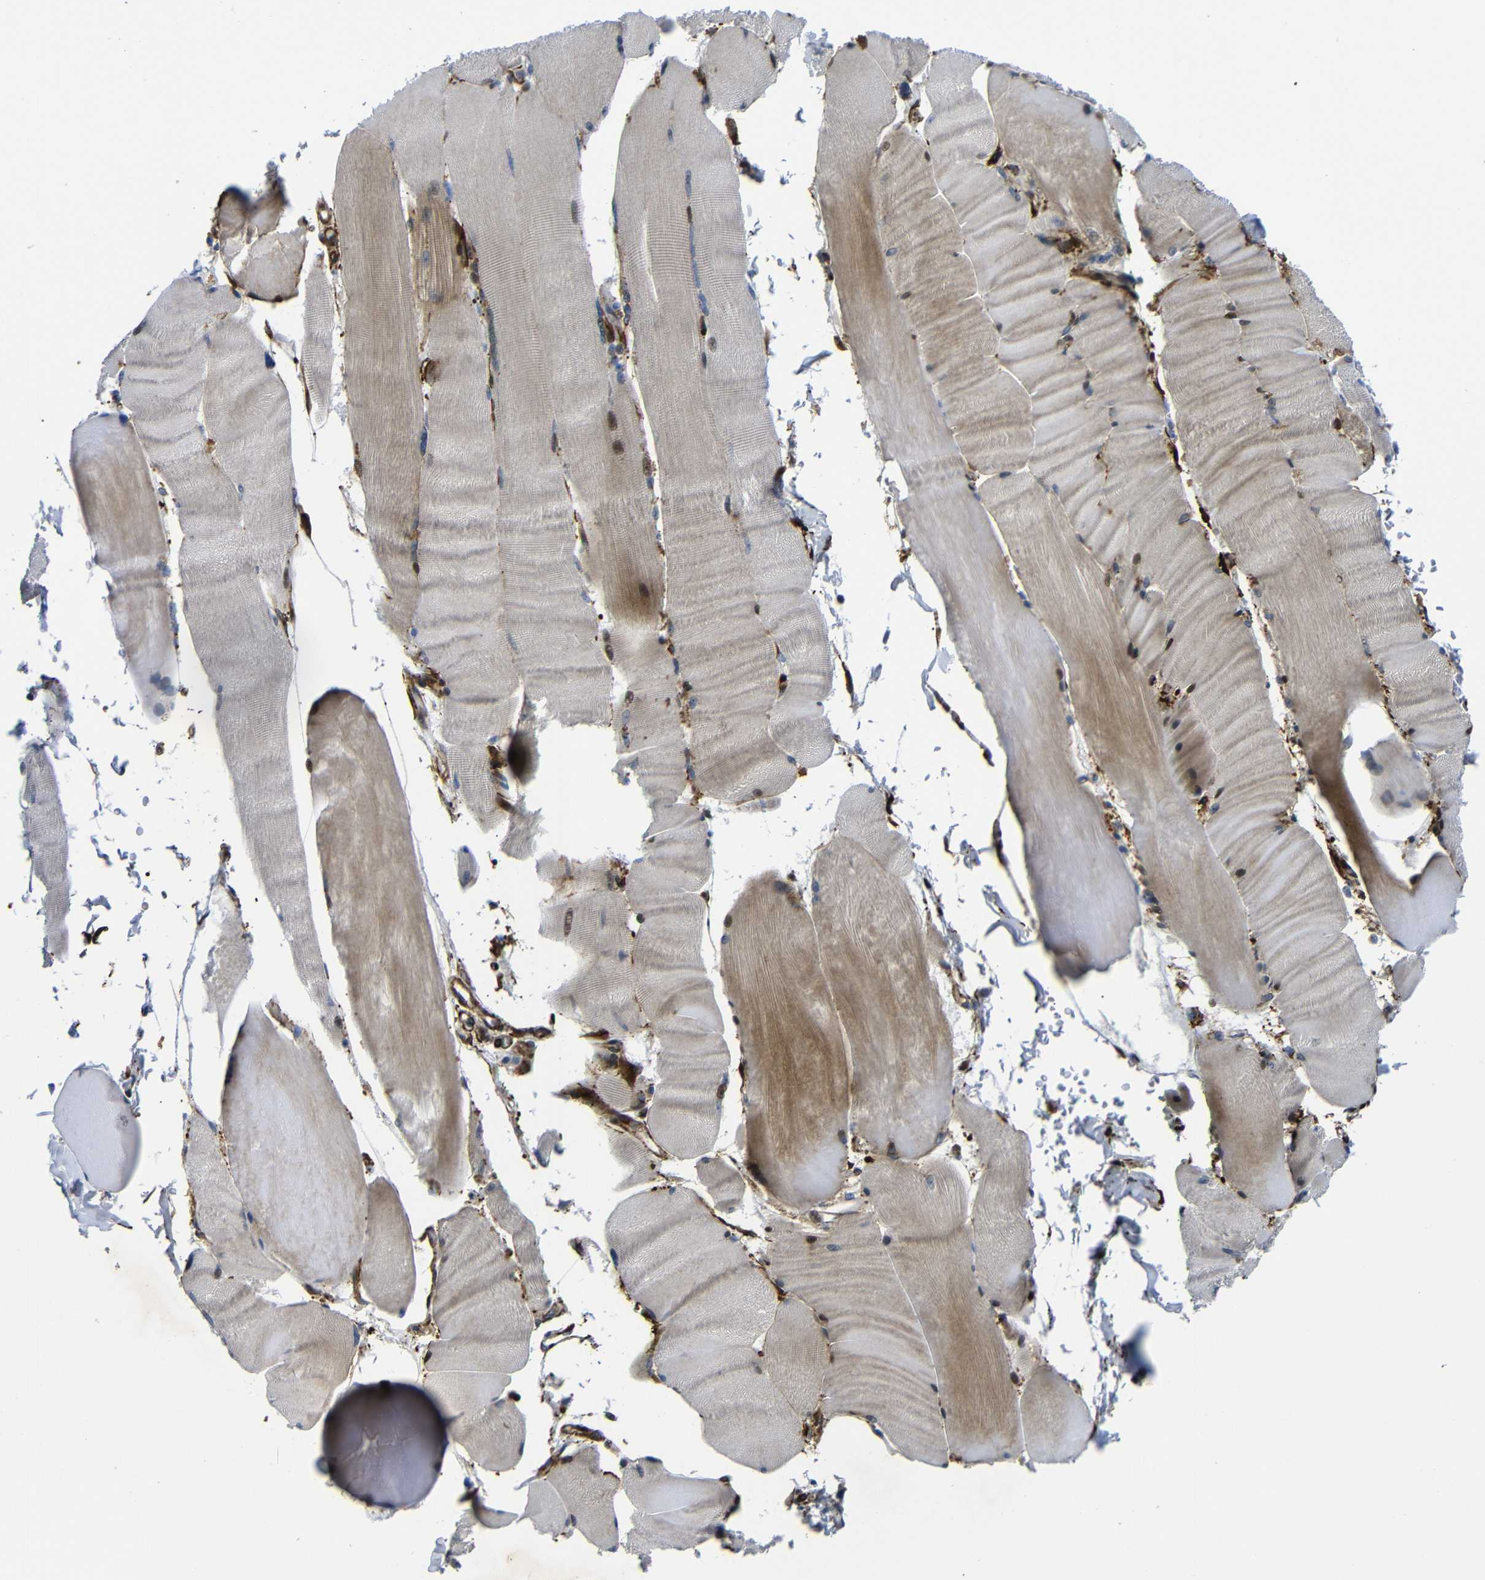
{"staining": {"intensity": "weak", "quantity": ">75%", "location": "cytoplasmic/membranous"}, "tissue": "skeletal muscle", "cell_type": "Myocytes", "image_type": "normal", "snomed": [{"axis": "morphology", "description": "Normal tissue, NOS"}, {"axis": "topography", "description": "Skin"}, {"axis": "topography", "description": "Skeletal muscle"}], "caption": "The histopathology image displays staining of unremarkable skeletal muscle, revealing weak cytoplasmic/membranous protein staining (brown color) within myocytes. (Brightfield microscopy of DAB IHC at high magnification).", "gene": "PARP14", "patient": {"sex": "male", "age": 83}}